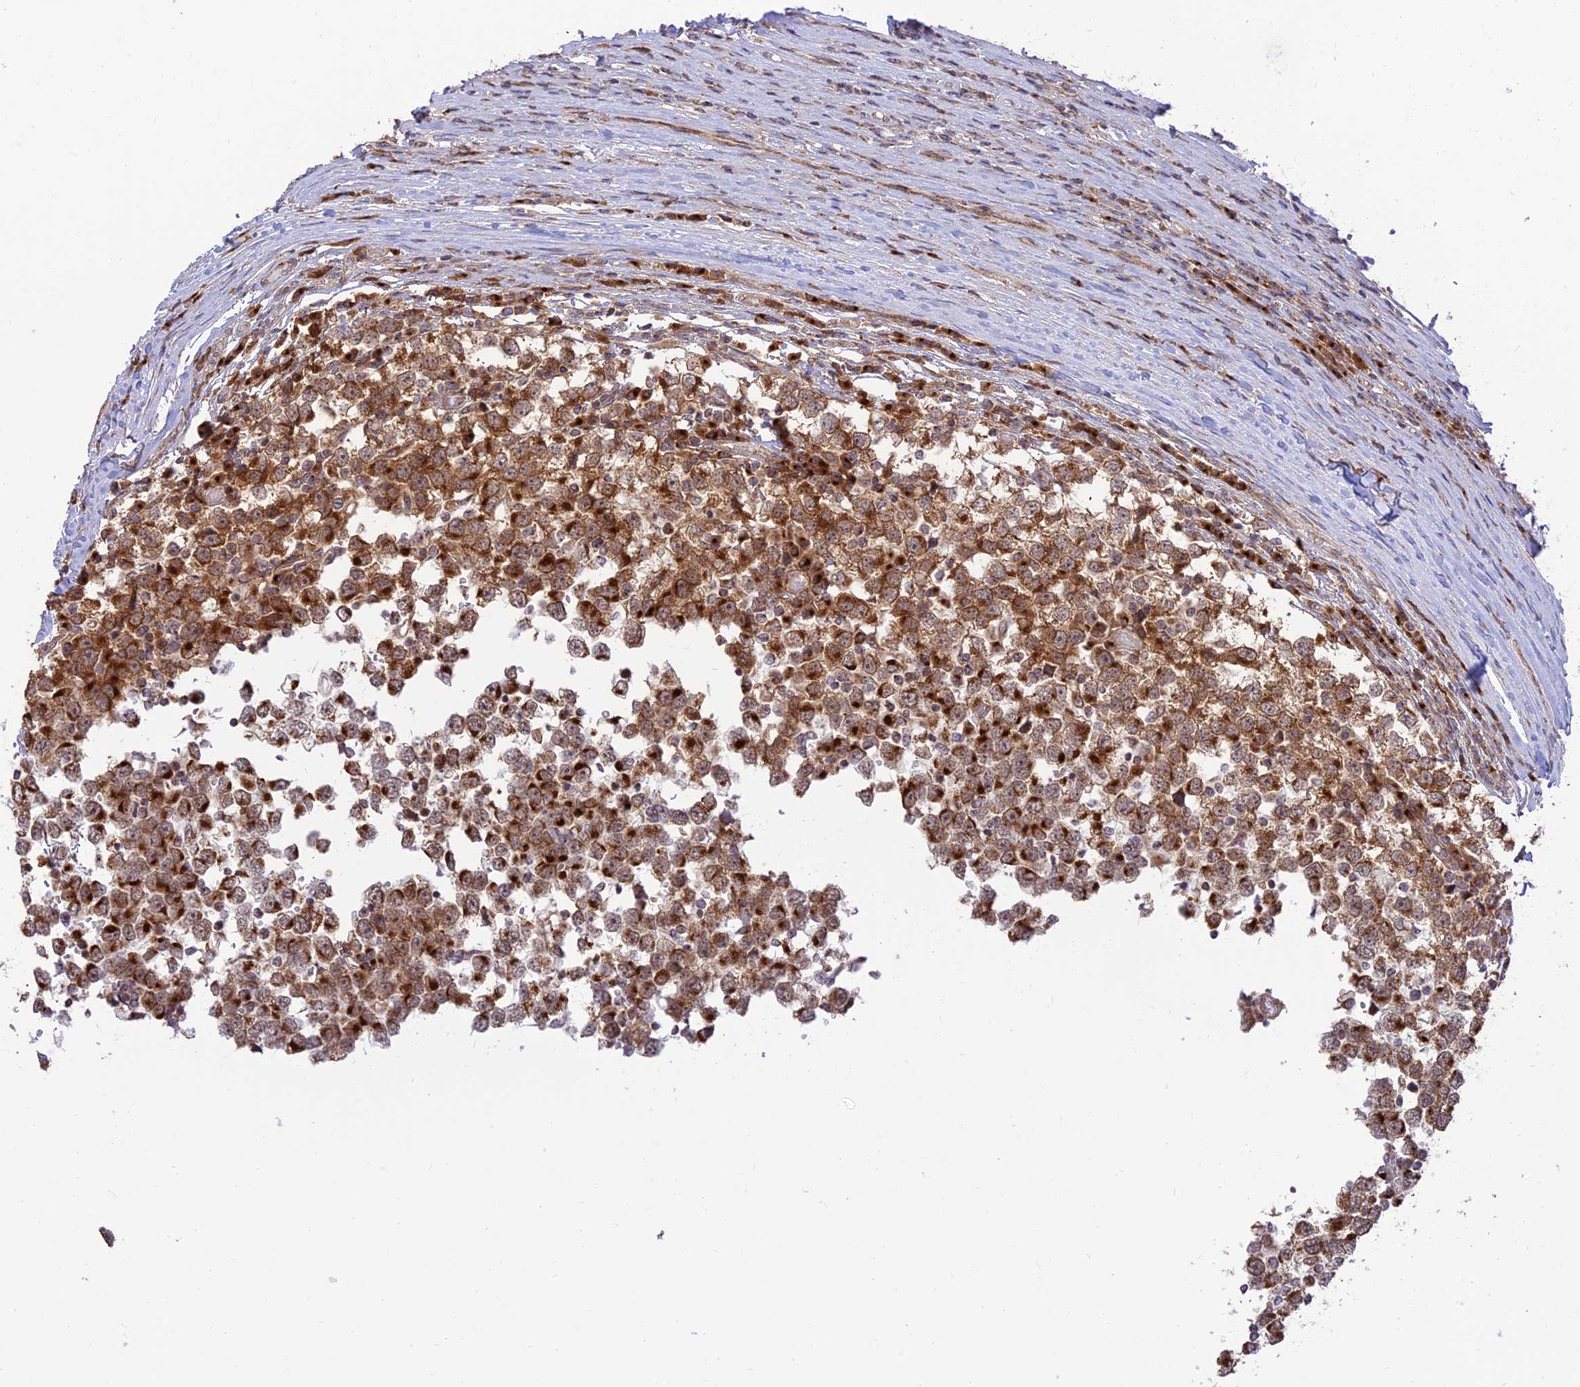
{"staining": {"intensity": "moderate", "quantity": ">75%", "location": "cytoplasmic/membranous"}, "tissue": "testis cancer", "cell_type": "Tumor cells", "image_type": "cancer", "snomed": [{"axis": "morphology", "description": "Seminoma, NOS"}, {"axis": "topography", "description": "Testis"}], "caption": "Immunohistochemical staining of human testis cancer (seminoma) demonstrates medium levels of moderate cytoplasmic/membranous expression in approximately >75% of tumor cells.", "gene": "GOLGA3", "patient": {"sex": "male", "age": 65}}